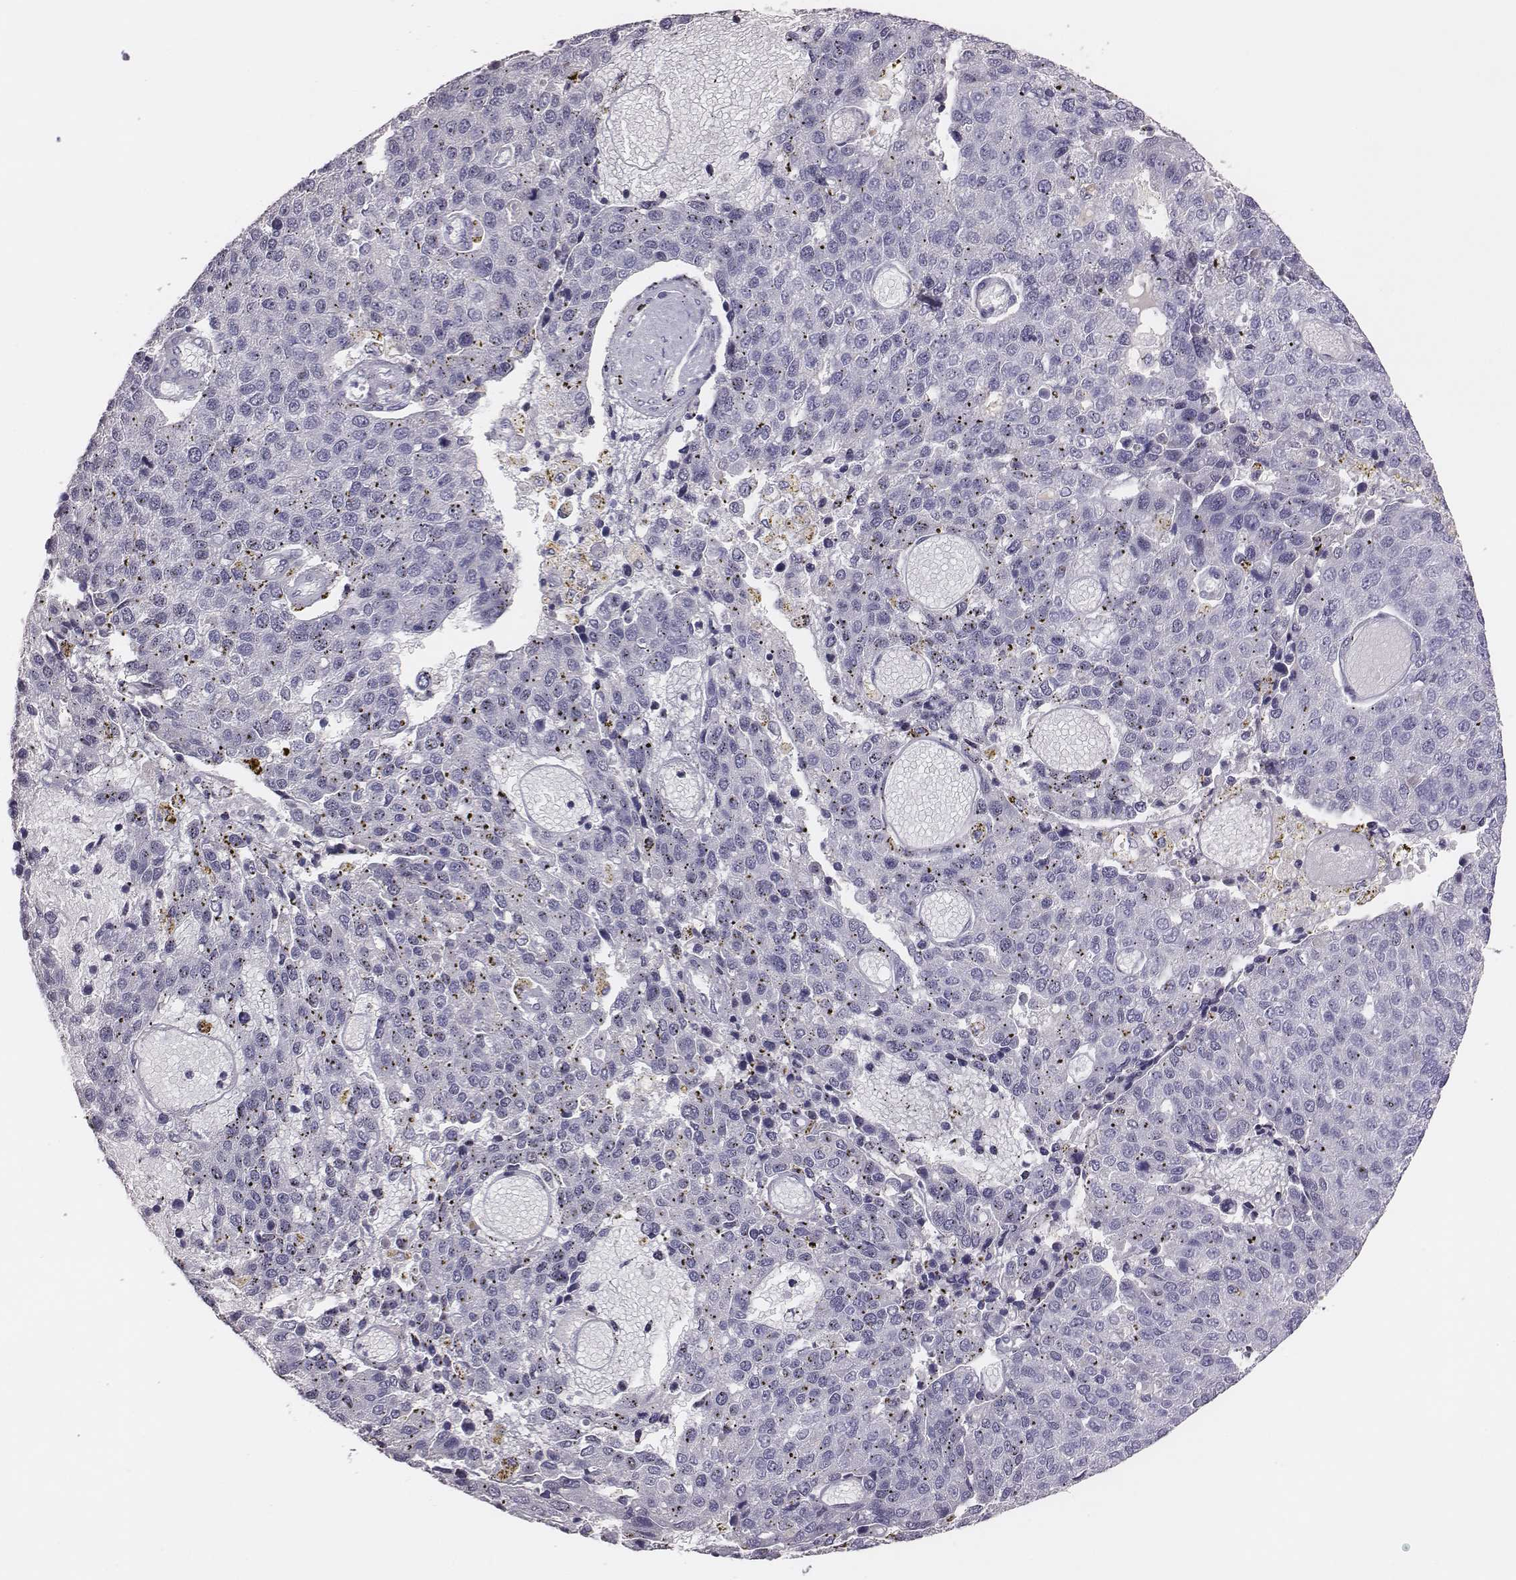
{"staining": {"intensity": "negative", "quantity": "none", "location": "none"}, "tissue": "pancreatic cancer", "cell_type": "Tumor cells", "image_type": "cancer", "snomed": [{"axis": "morphology", "description": "Adenocarcinoma, NOS"}, {"axis": "topography", "description": "Pancreas"}], "caption": "A high-resolution histopathology image shows immunohistochemistry staining of adenocarcinoma (pancreatic), which reveals no significant expression in tumor cells.", "gene": "EN1", "patient": {"sex": "female", "age": 61}}